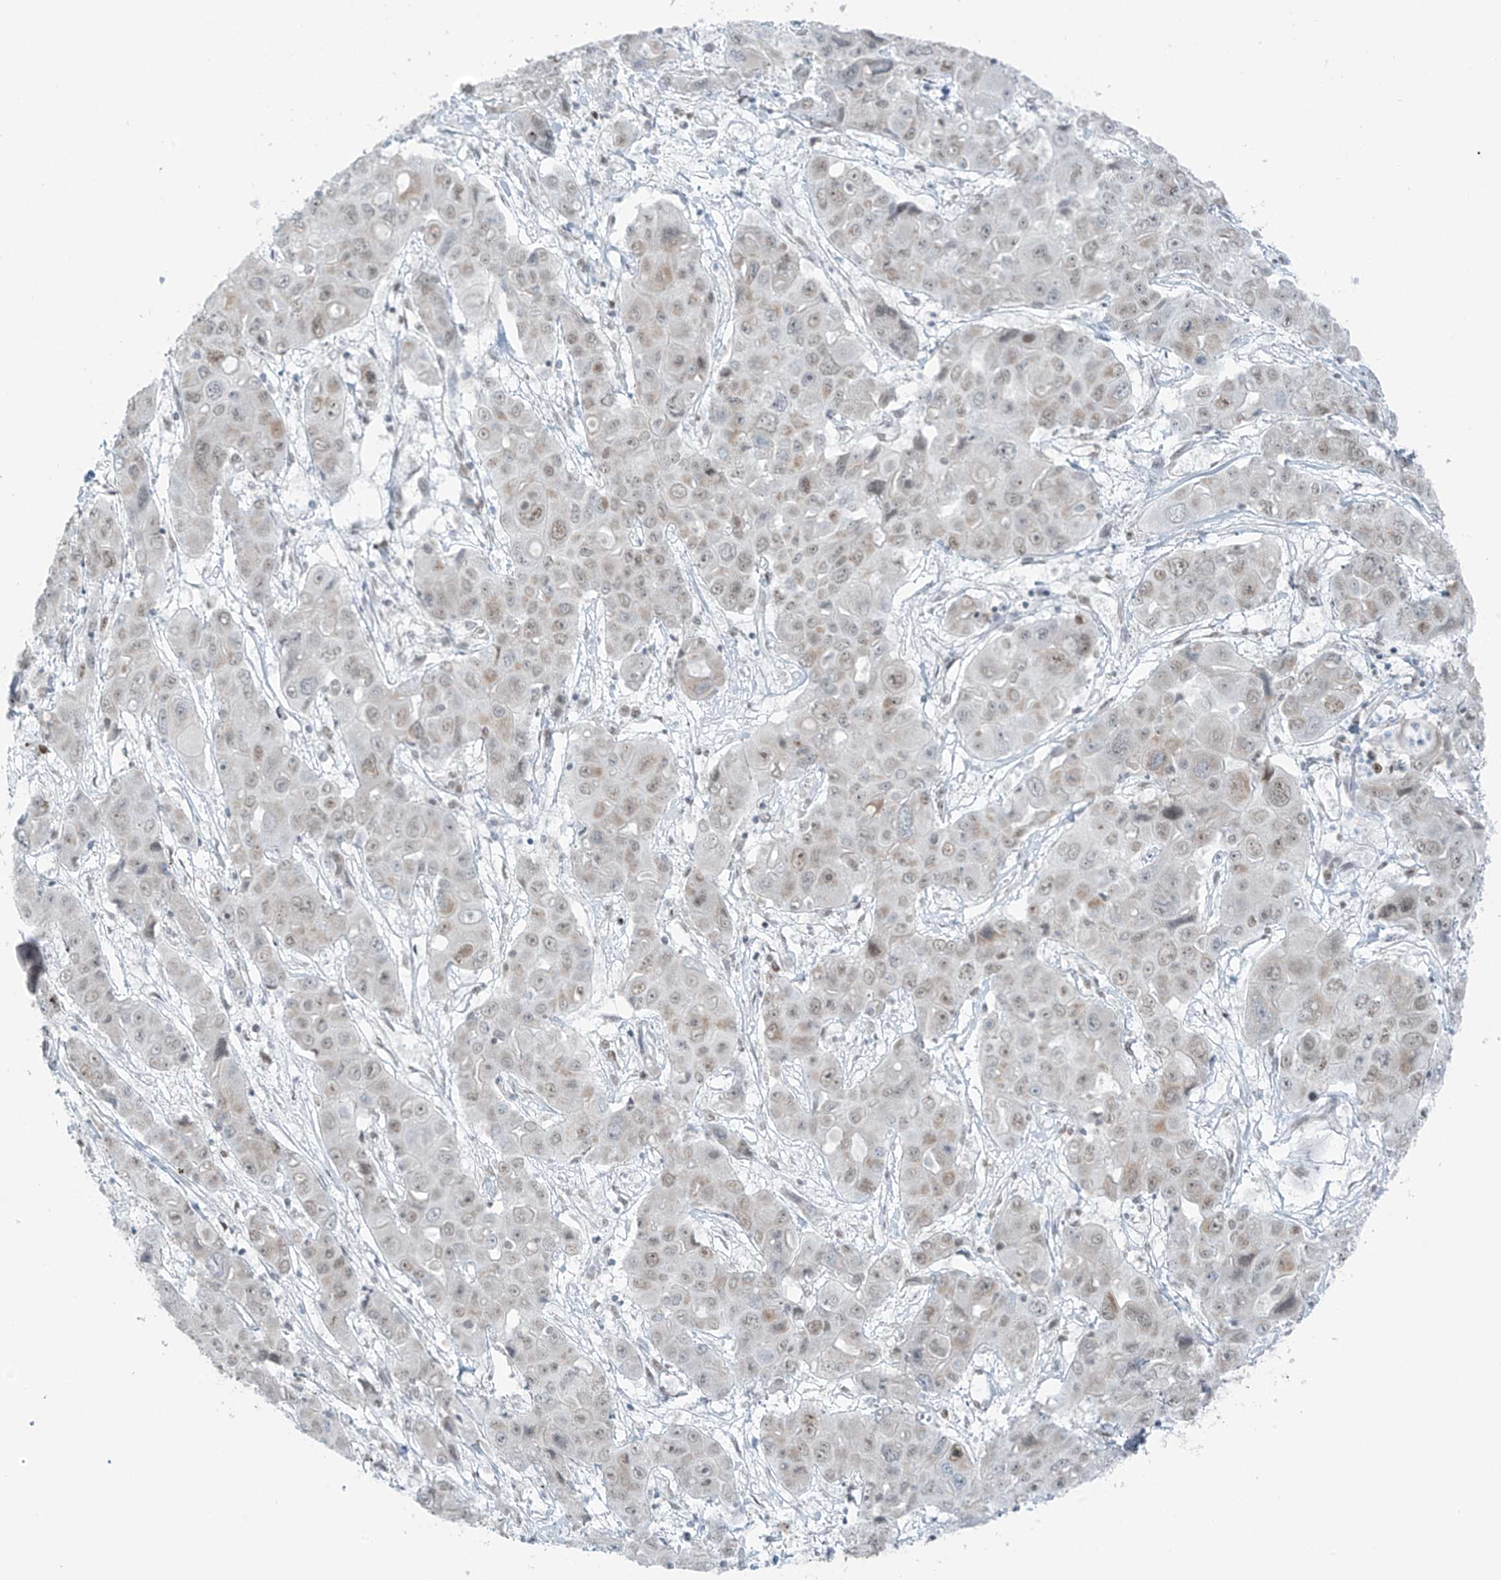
{"staining": {"intensity": "weak", "quantity": "<25%", "location": "nuclear"}, "tissue": "liver cancer", "cell_type": "Tumor cells", "image_type": "cancer", "snomed": [{"axis": "morphology", "description": "Cholangiocarcinoma"}, {"axis": "topography", "description": "Liver"}], "caption": "The immunohistochemistry (IHC) photomicrograph has no significant expression in tumor cells of liver cancer (cholangiocarcinoma) tissue.", "gene": "WRNIP1", "patient": {"sex": "male", "age": 67}}